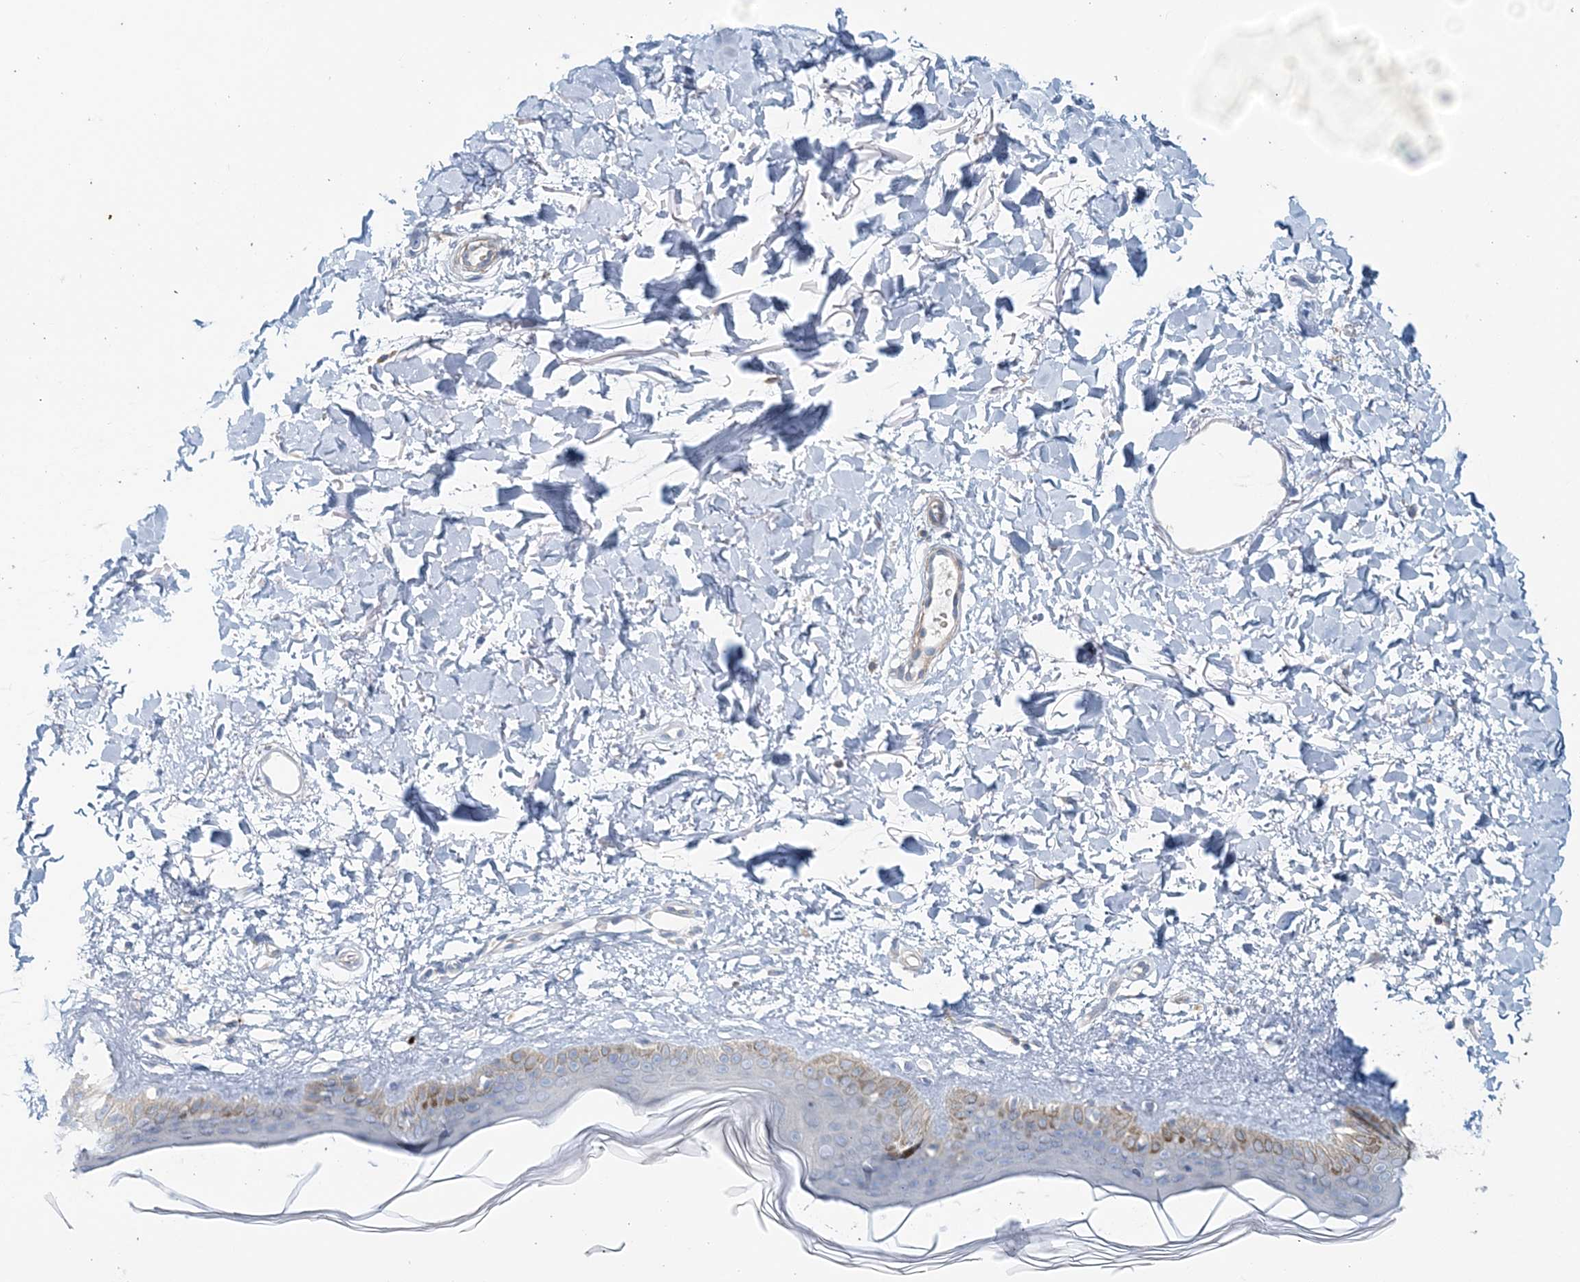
{"staining": {"intensity": "negative", "quantity": "none", "location": "none"}, "tissue": "skin", "cell_type": "Fibroblasts", "image_type": "normal", "snomed": [{"axis": "morphology", "description": "Normal tissue, NOS"}, {"axis": "topography", "description": "Skin"}], "caption": "A histopathology image of skin stained for a protein demonstrates no brown staining in fibroblasts. (DAB IHC with hematoxylin counter stain).", "gene": "TTI1", "patient": {"sex": "female", "age": 58}}